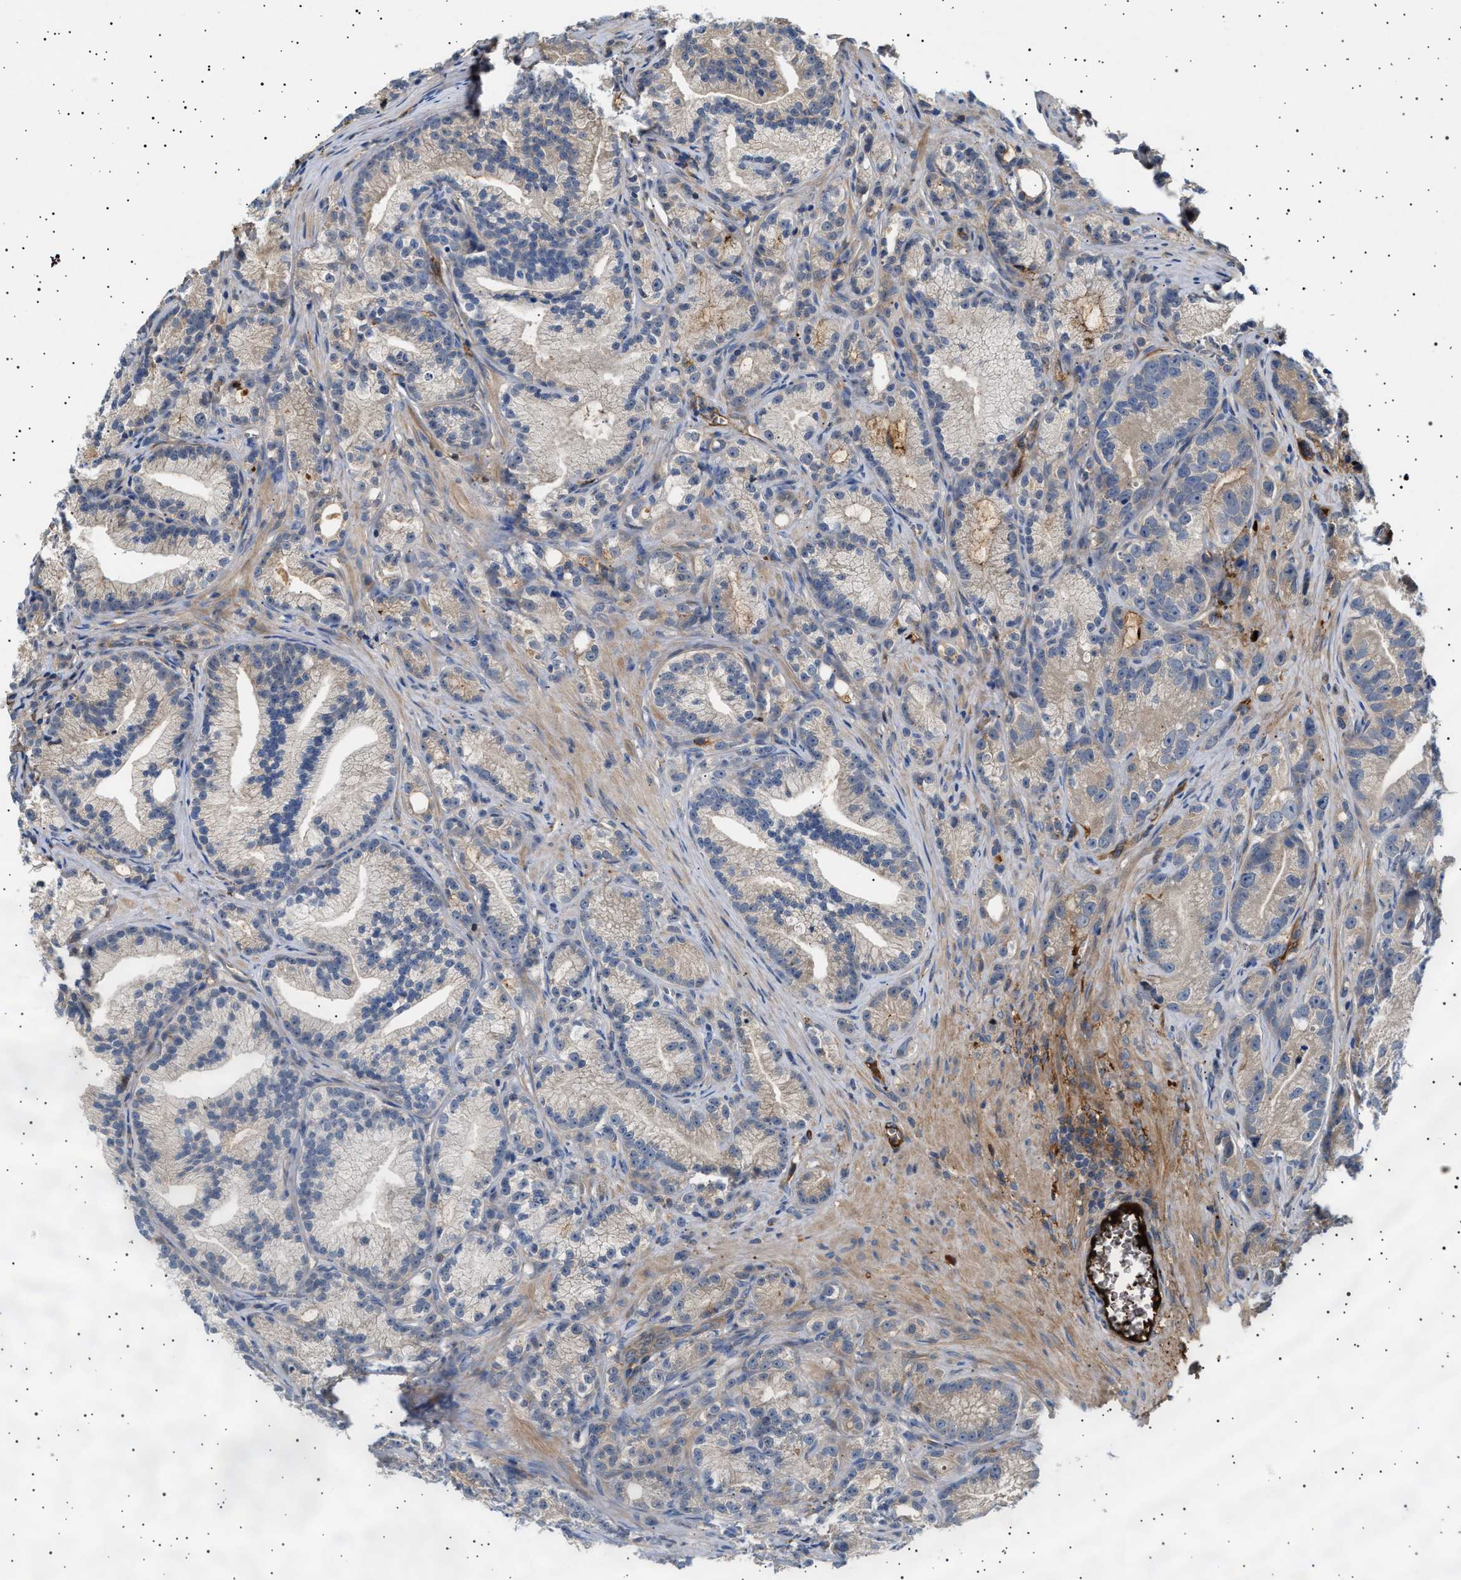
{"staining": {"intensity": "negative", "quantity": "none", "location": "none"}, "tissue": "prostate cancer", "cell_type": "Tumor cells", "image_type": "cancer", "snomed": [{"axis": "morphology", "description": "Adenocarcinoma, Low grade"}, {"axis": "topography", "description": "Prostate"}], "caption": "An immunohistochemistry histopathology image of adenocarcinoma (low-grade) (prostate) is shown. There is no staining in tumor cells of adenocarcinoma (low-grade) (prostate).", "gene": "FICD", "patient": {"sex": "male", "age": 89}}